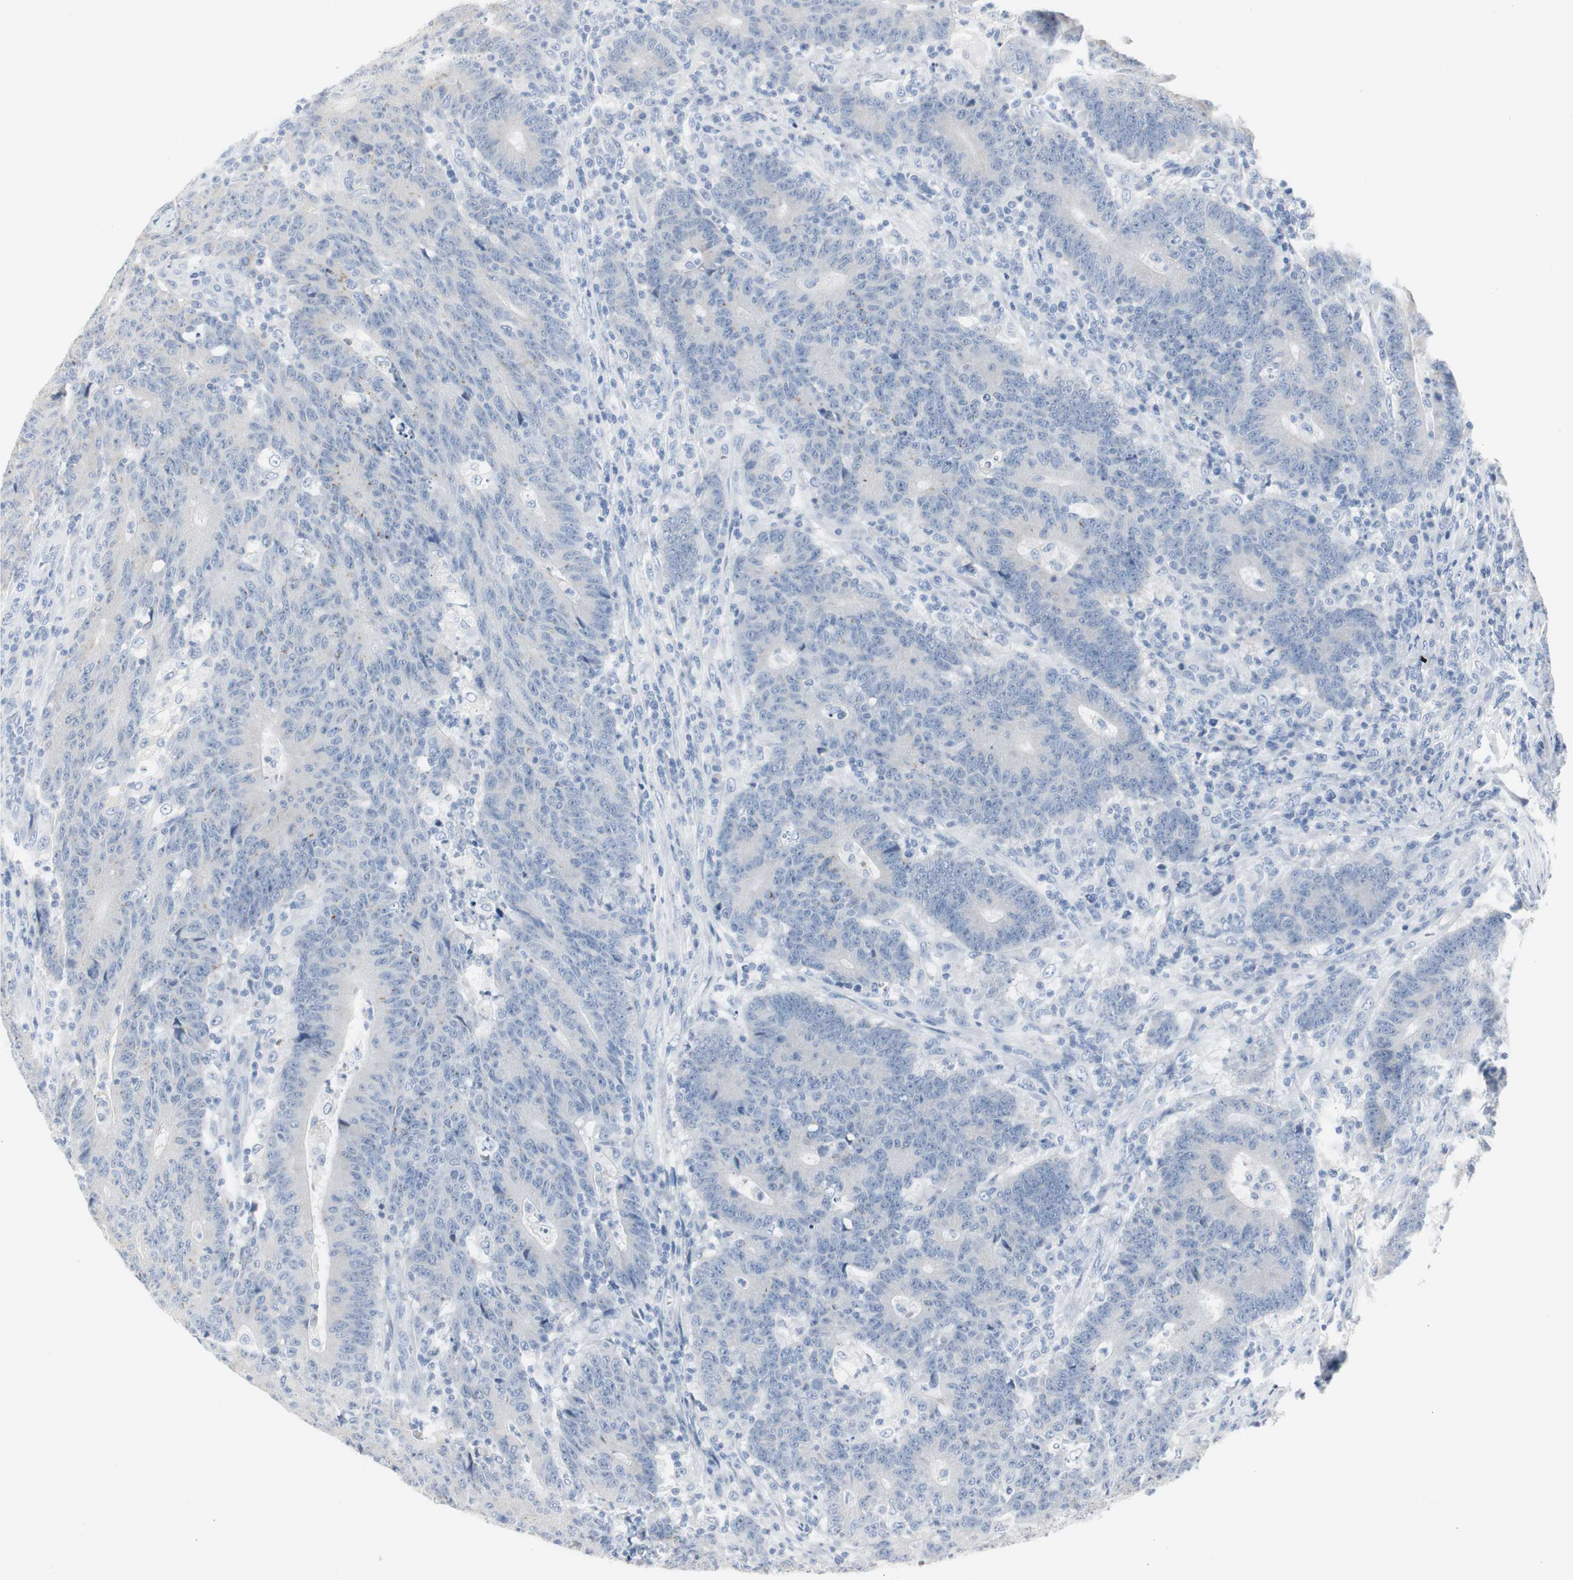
{"staining": {"intensity": "negative", "quantity": "none", "location": "none"}, "tissue": "colorectal cancer", "cell_type": "Tumor cells", "image_type": "cancer", "snomed": [{"axis": "morphology", "description": "Normal tissue, NOS"}, {"axis": "morphology", "description": "Adenocarcinoma, NOS"}, {"axis": "topography", "description": "Colon"}], "caption": "High magnification brightfield microscopy of colorectal cancer (adenocarcinoma) stained with DAB (brown) and counterstained with hematoxylin (blue): tumor cells show no significant positivity. (Stains: DAB (3,3'-diaminobenzidine) IHC with hematoxylin counter stain, Microscopy: brightfield microscopy at high magnification).", "gene": "S100A7", "patient": {"sex": "female", "age": 75}}